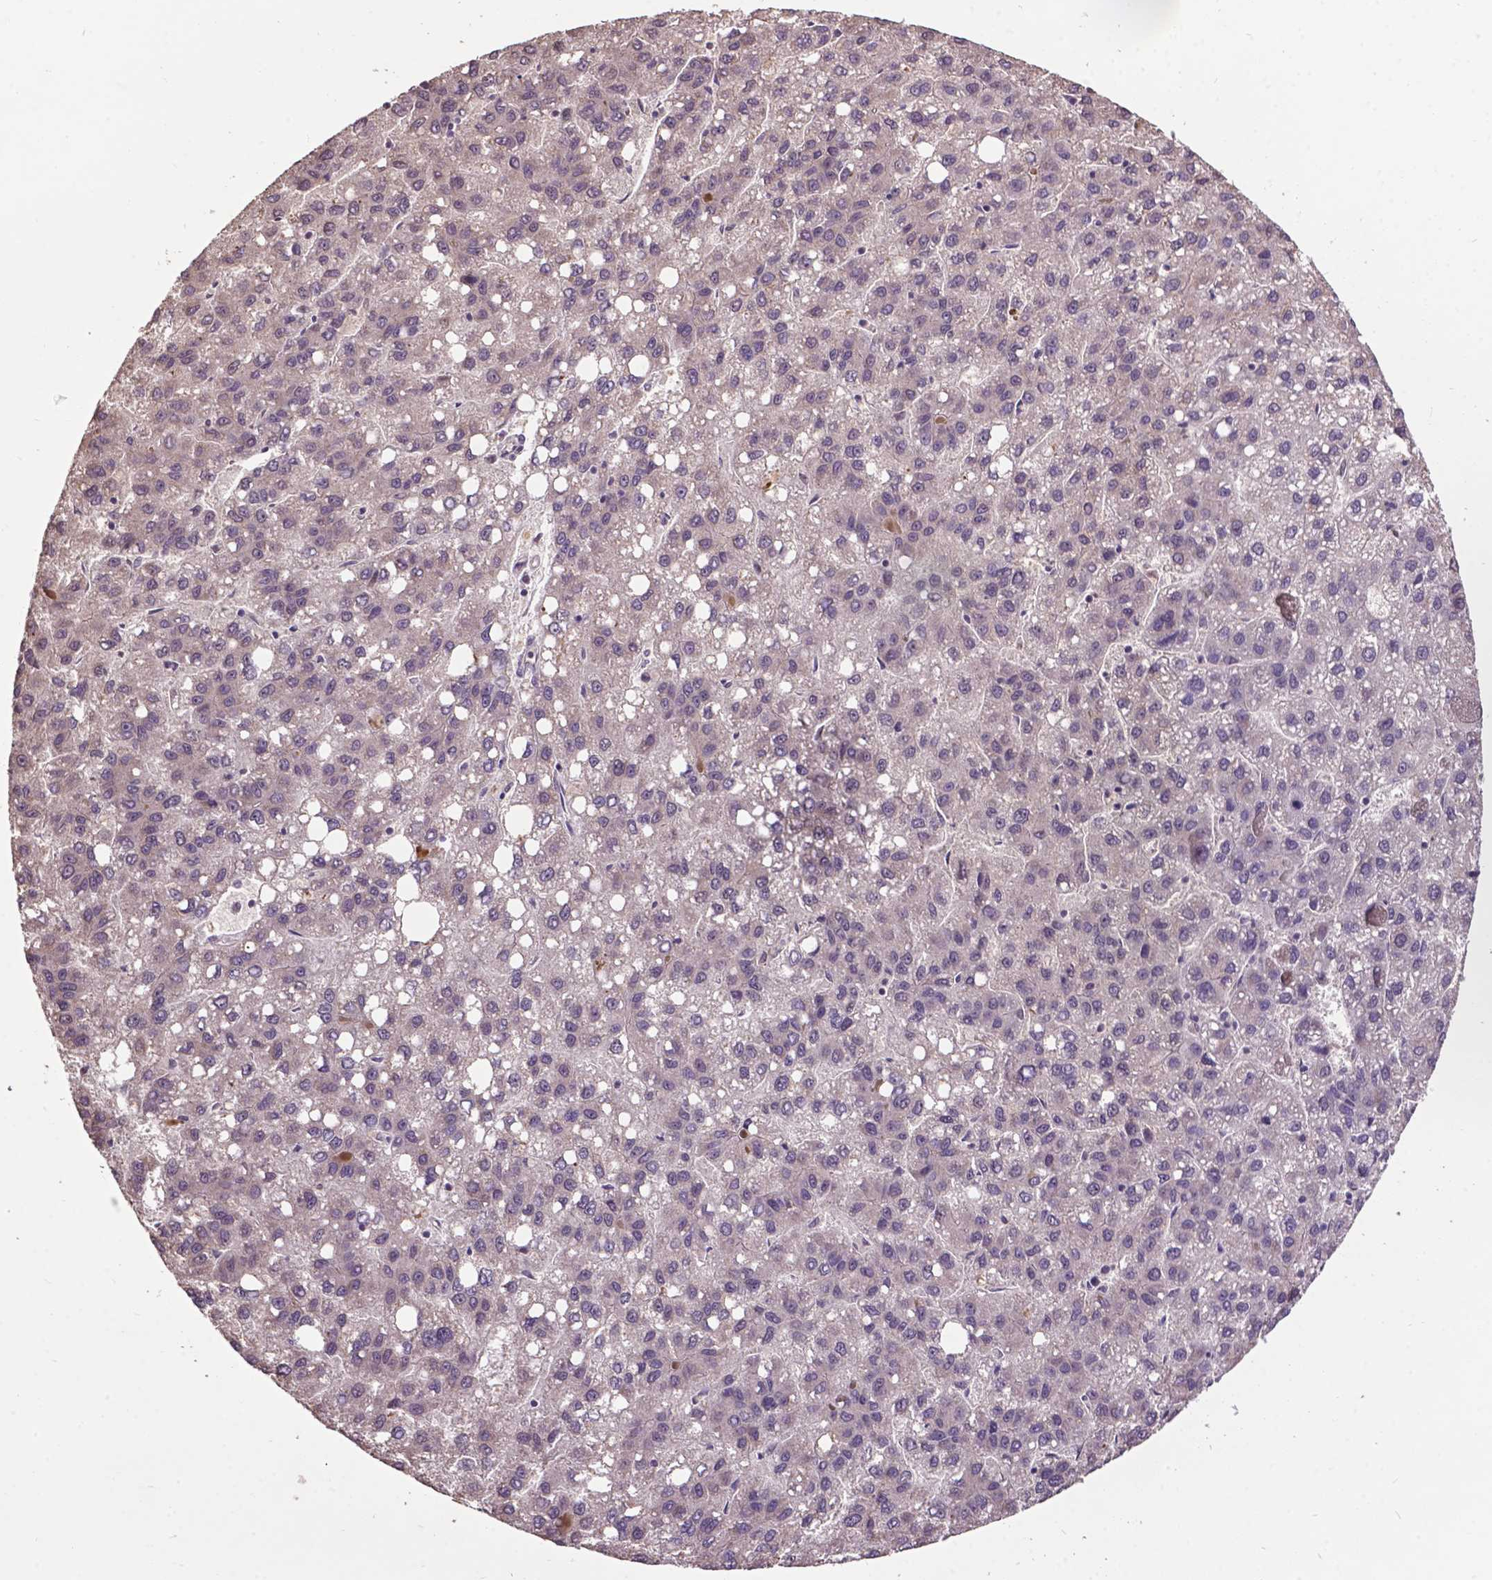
{"staining": {"intensity": "negative", "quantity": "none", "location": "none"}, "tissue": "liver cancer", "cell_type": "Tumor cells", "image_type": "cancer", "snomed": [{"axis": "morphology", "description": "Carcinoma, Hepatocellular, NOS"}, {"axis": "topography", "description": "Liver"}], "caption": "This image is of hepatocellular carcinoma (liver) stained with immunohistochemistry (IHC) to label a protein in brown with the nuclei are counter-stained blue. There is no staining in tumor cells.", "gene": "GLRA2", "patient": {"sex": "female", "age": 82}}